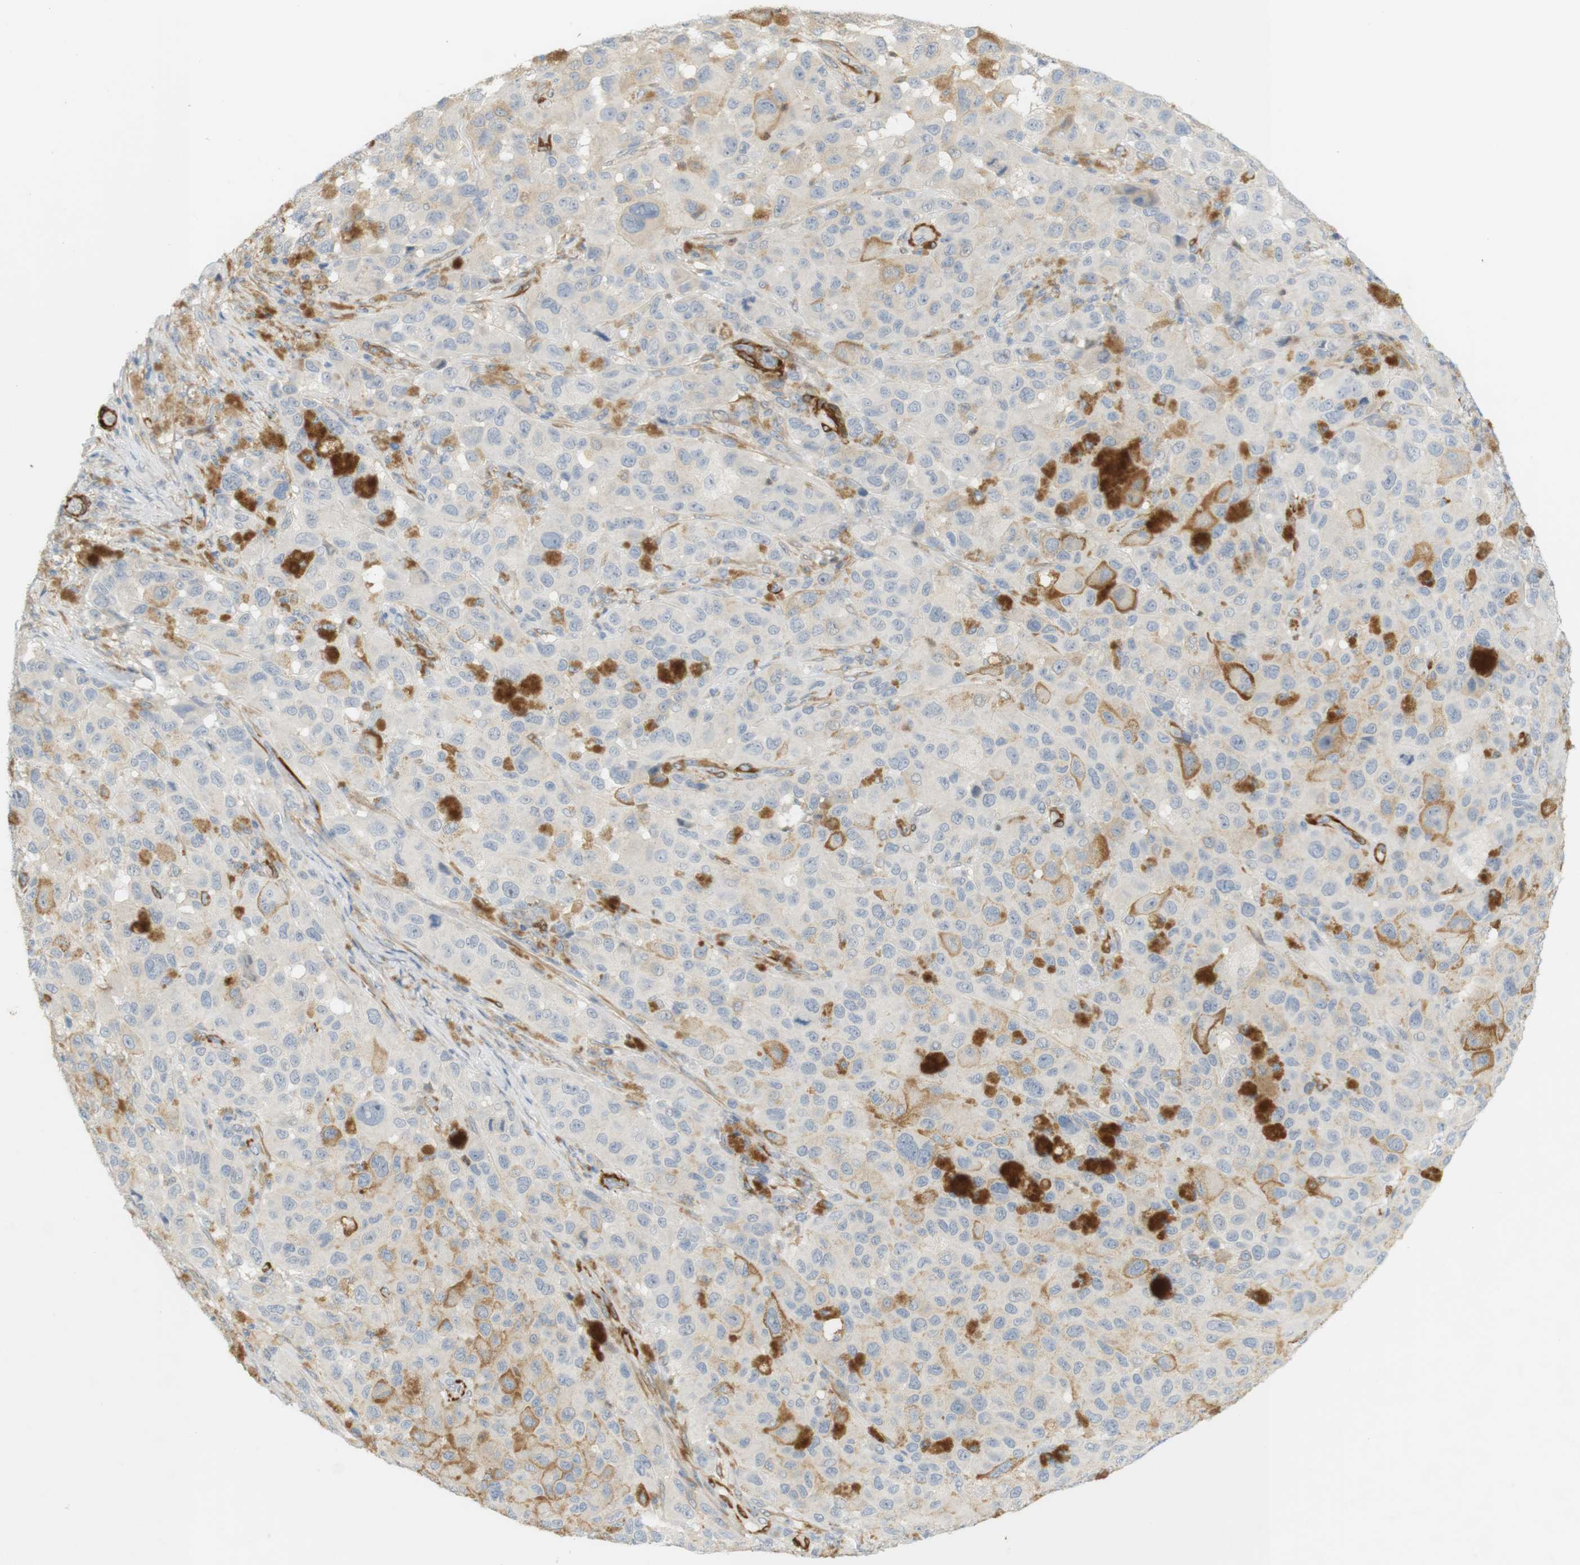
{"staining": {"intensity": "weak", "quantity": "25%-75%", "location": "cytoplasmic/membranous"}, "tissue": "melanoma", "cell_type": "Tumor cells", "image_type": "cancer", "snomed": [{"axis": "morphology", "description": "Malignant melanoma, NOS"}, {"axis": "topography", "description": "Skin"}], "caption": "Immunohistochemical staining of human malignant melanoma reveals low levels of weak cytoplasmic/membranous protein positivity in approximately 25%-75% of tumor cells.", "gene": "PDE3A", "patient": {"sex": "male", "age": 96}}